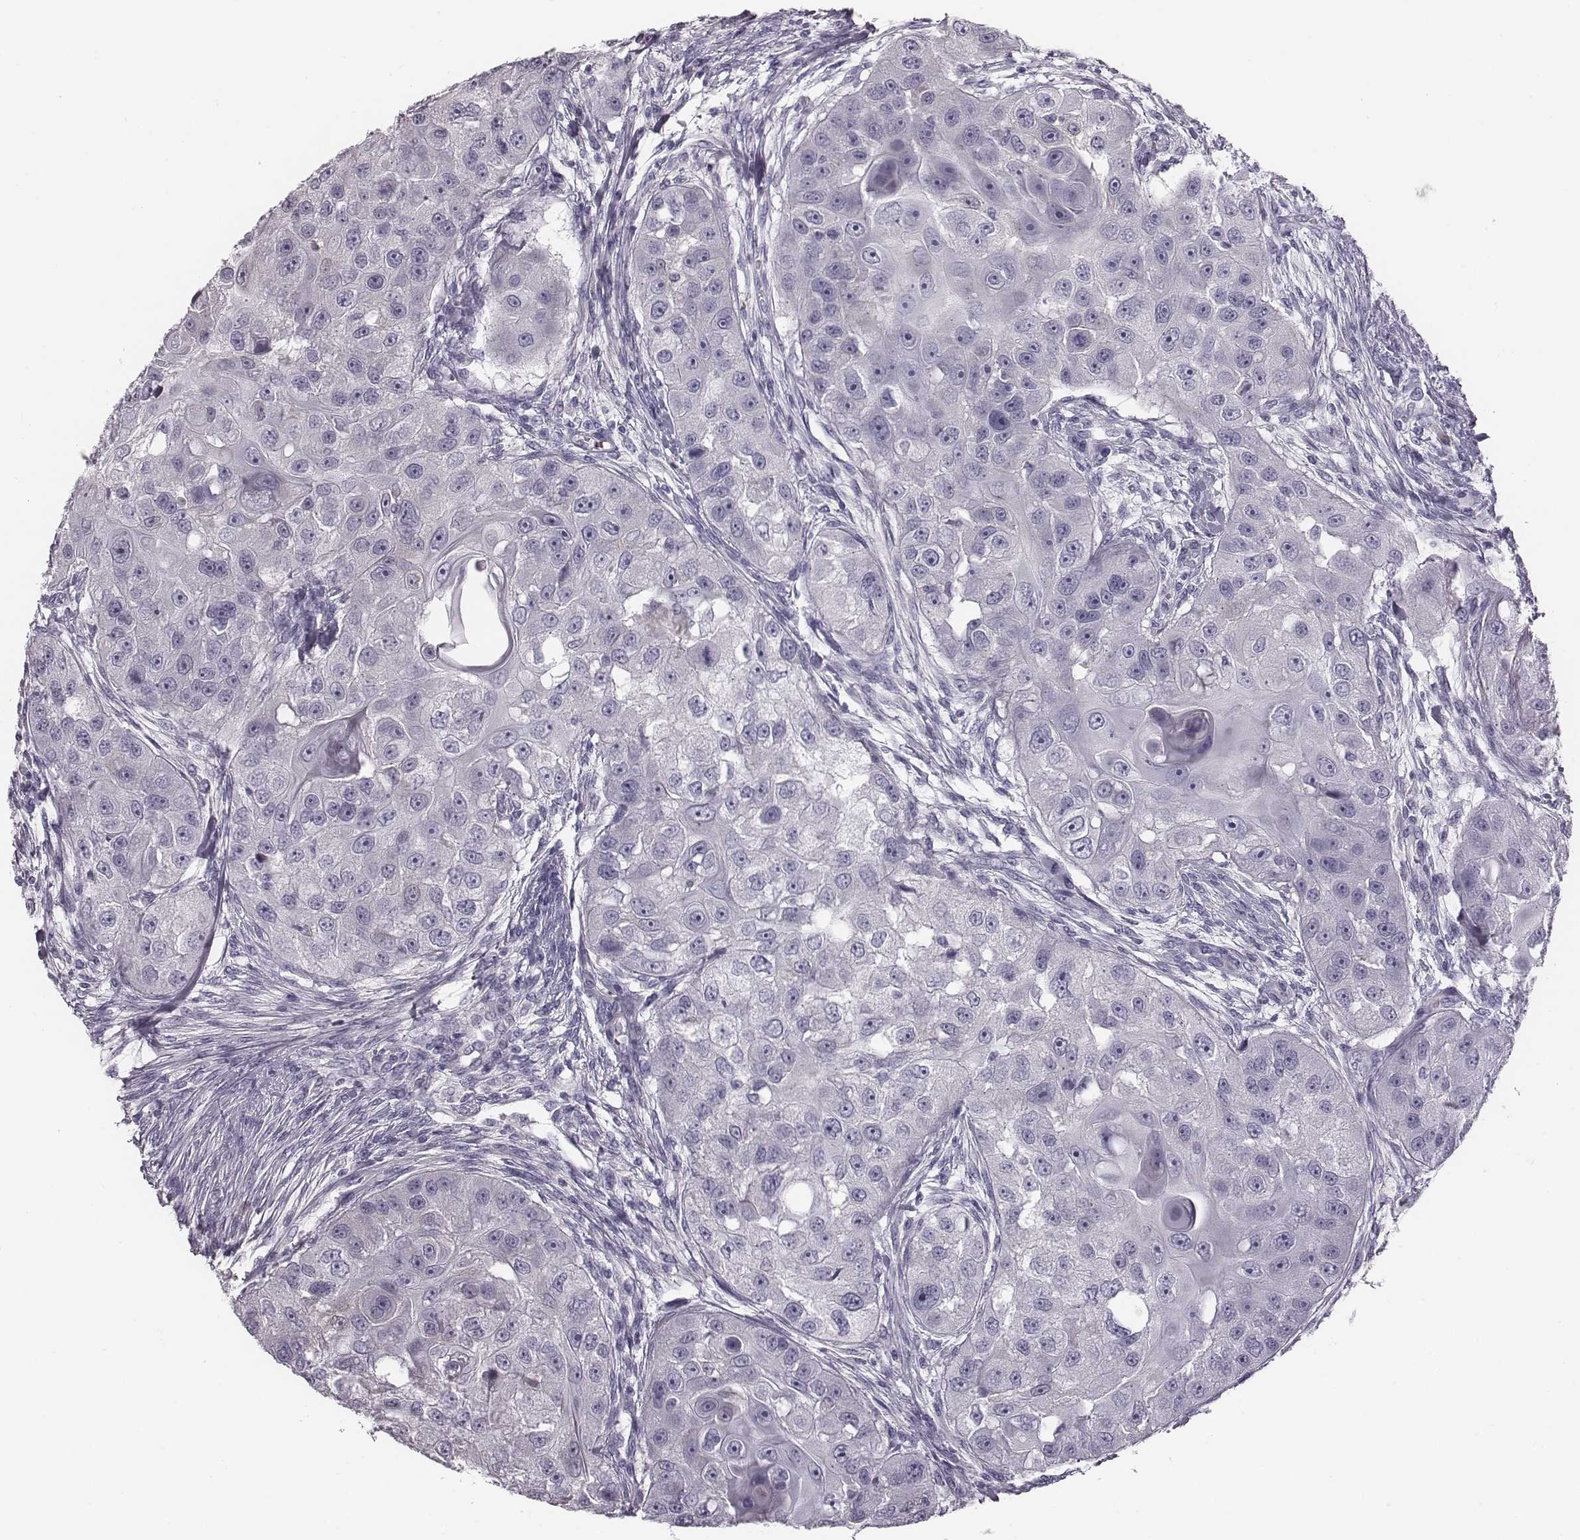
{"staining": {"intensity": "negative", "quantity": "none", "location": "none"}, "tissue": "head and neck cancer", "cell_type": "Tumor cells", "image_type": "cancer", "snomed": [{"axis": "morphology", "description": "Squamous cell carcinoma, NOS"}, {"axis": "topography", "description": "Head-Neck"}], "caption": "The IHC image has no significant staining in tumor cells of head and neck squamous cell carcinoma tissue.", "gene": "CRISP1", "patient": {"sex": "male", "age": 51}}